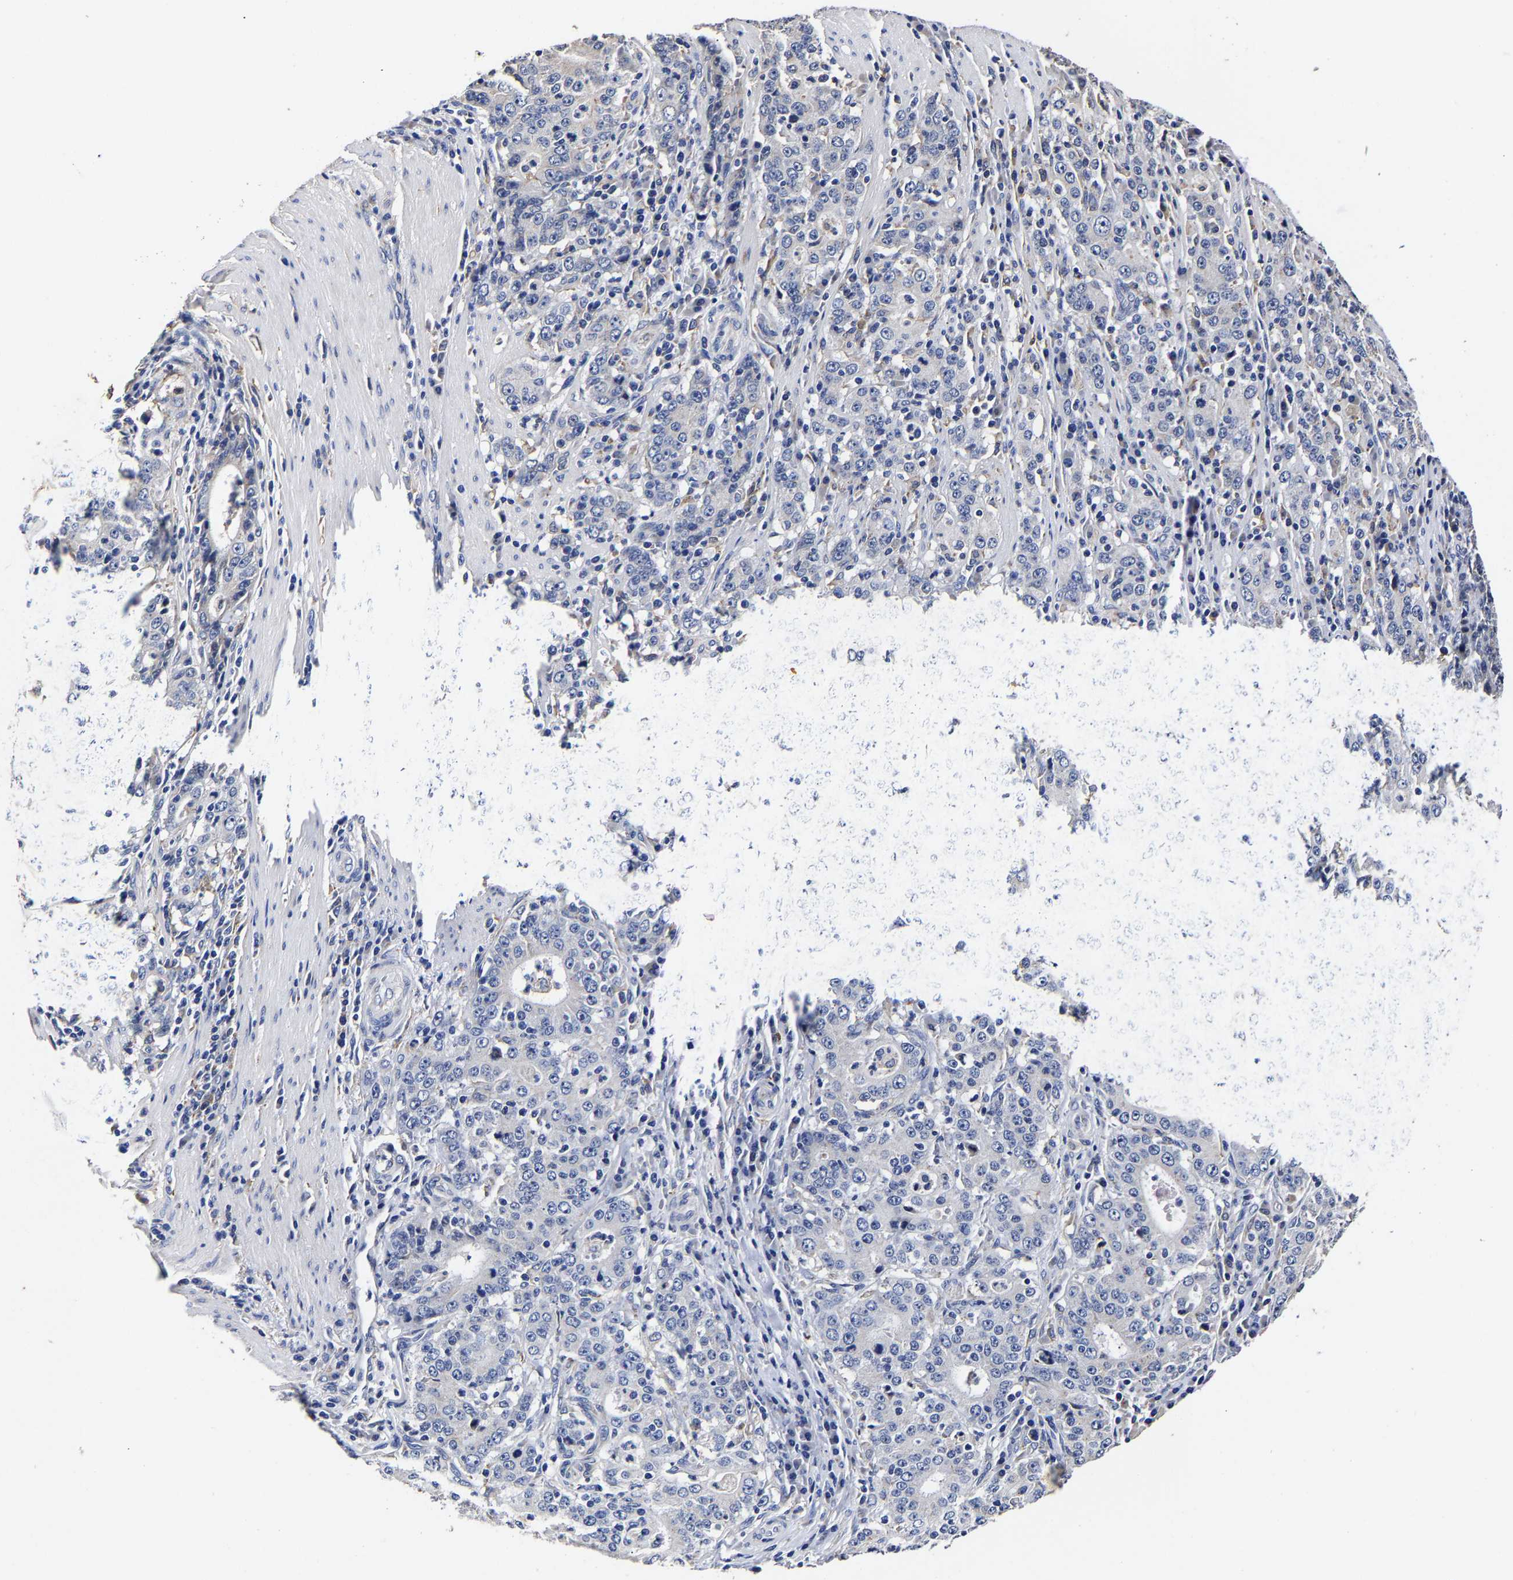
{"staining": {"intensity": "negative", "quantity": "none", "location": "none"}, "tissue": "stomach cancer", "cell_type": "Tumor cells", "image_type": "cancer", "snomed": [{"axis": "morphology", "description": "Normal tissue, NOS"}, {"axis": "morphology", "description": "Adenocarcinoma, NOS"}, {"axis": "topography", "description": "Stomach, upper"}, {"axis": "topography", "description": "Stomach"}], "caption": "Immunohistochemistry histopathology image of human adenocarcinoma (stomach) stained for a protein (brown), which exhibits no positivity in tumor cells. The staining is performed using DAB (3,3'-diaminobenzidine) brown chromogen with nuclei counter-stained in using hematoxylin.", "gene": "AASS", "patient": {"sex": "male", "age": 59}}